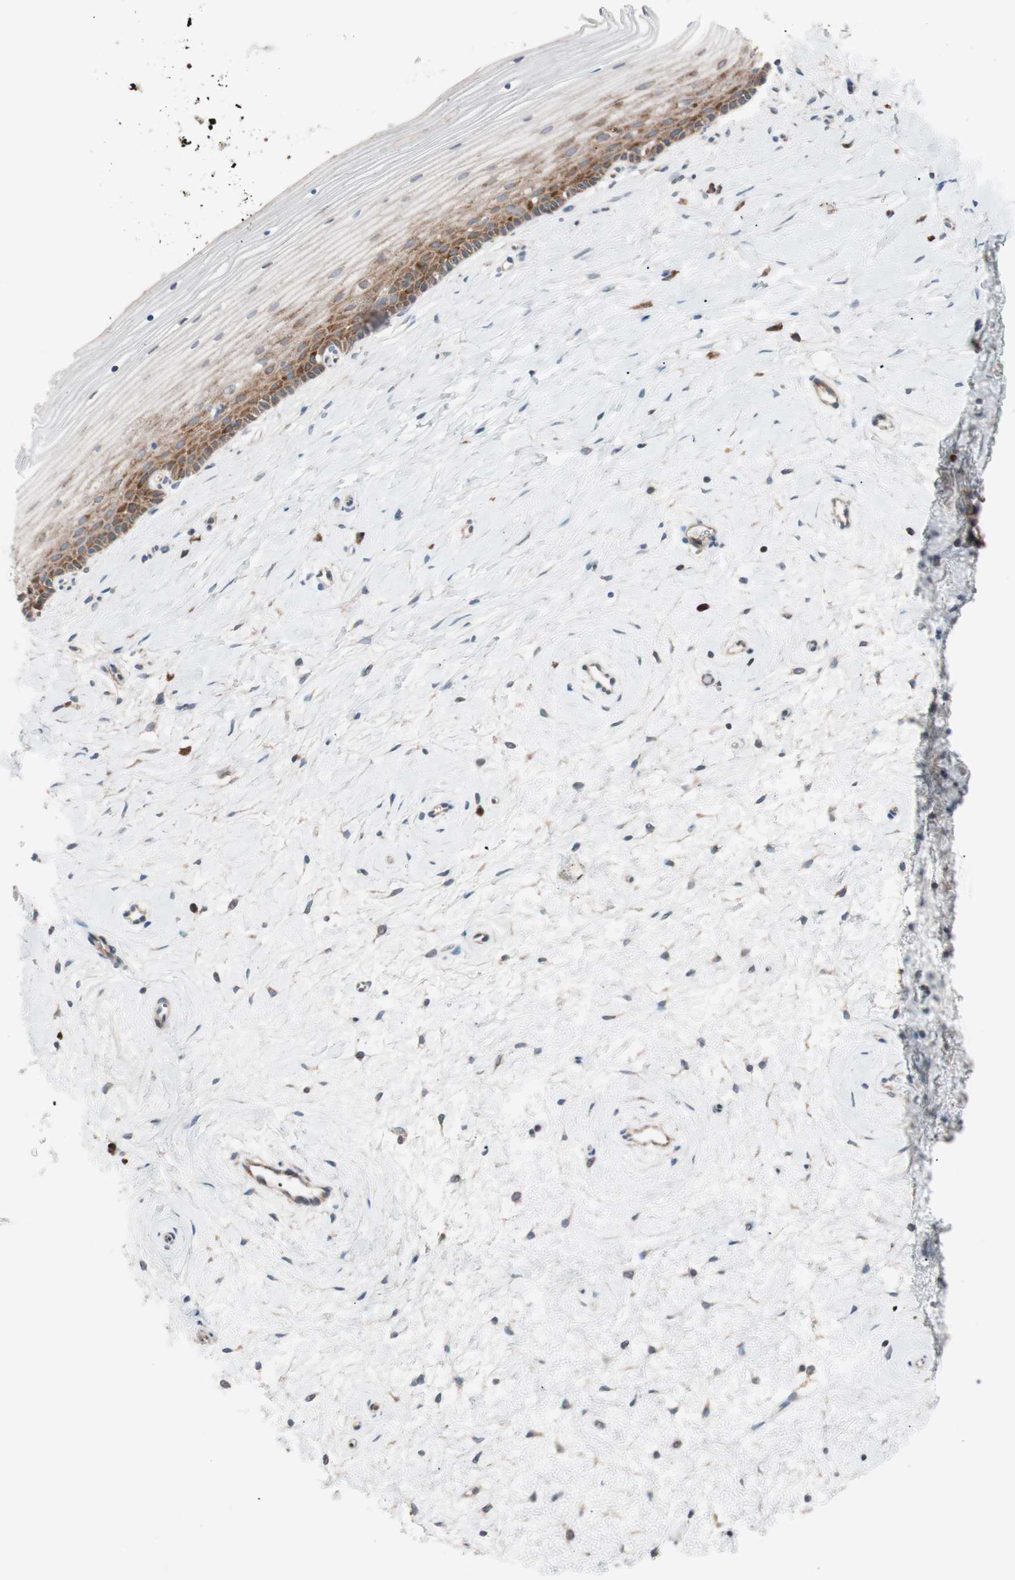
{"staining": {"intensity": "strong", "quantity": ">75%", "location": "cytoplasmic/membranous"}, "tissue": "cervix", "cell_type": "Glandular cells", "image_type": "normal", "snomed": [{"axis": "morphology", "description": "Normal tissue, NOS"}, {"axis": "topography", "description": "Cervix"}], "caption": "Glandular cells reveal high levels of strong cytoplasmic/membranous positivity in about >75% of cells in unremarkable human cervix.", "gene": "FAAH", "patient": {"sex": "female", "age": 39}}